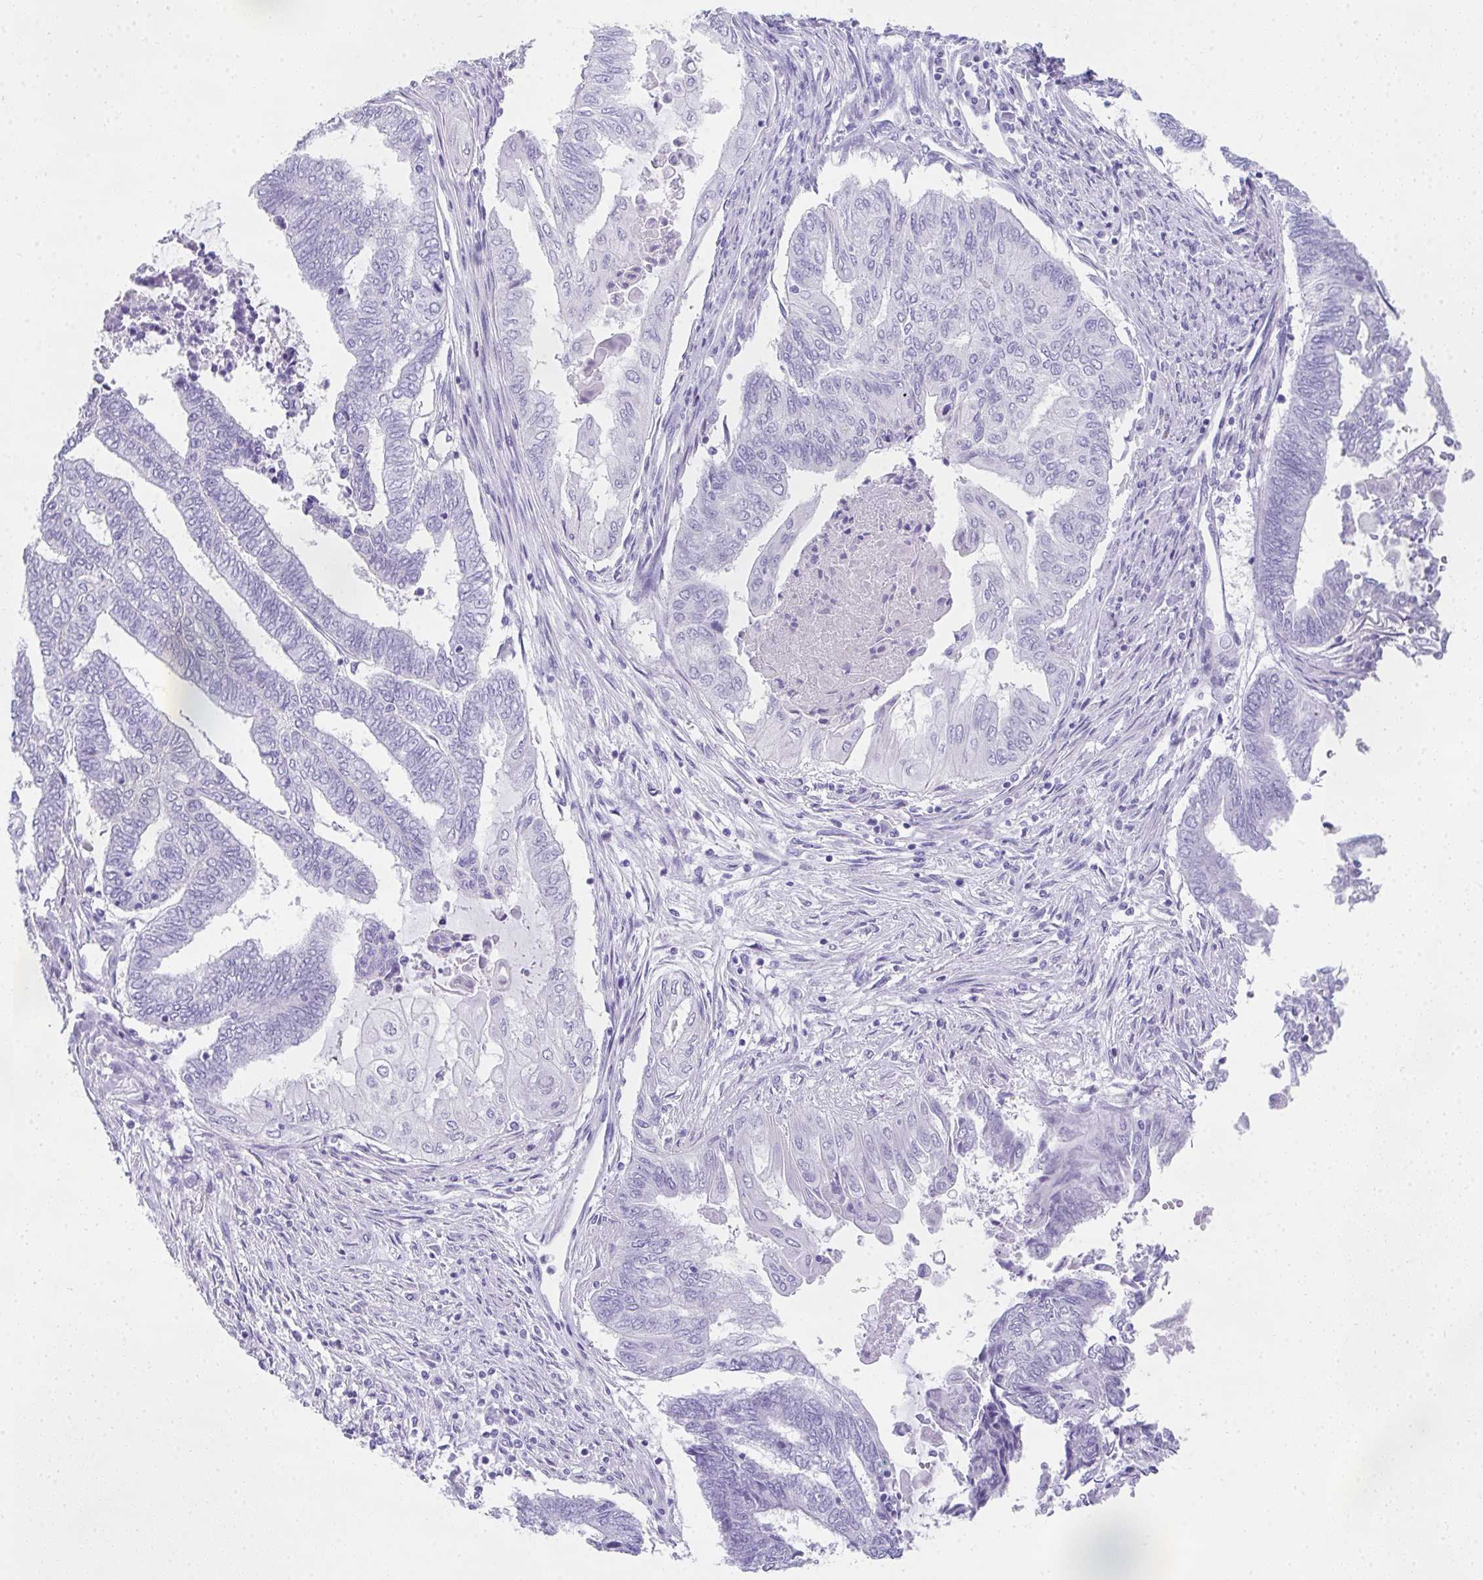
{"staining": {"intensity": "negative", "quantity": "none", "location": "none"}, "tissue": "endometrial cancer", "cell_type": "Tumor cells", "image_type": "cancer", "snomed": [{"axis": "morphology", "description": "Adenocarcinoma, NOS"}, {"axis": "topography", "description": "Uterus"}, {"axis": "topography", "description": "Endometrium"}], "caption": "Endometrial cancer (adenocarcinoma) was stained to show a protein in brown. There is no significant positivity in tumor cells.", "gene": "RLF", "patient": {"sex": "female", "age": 70}}